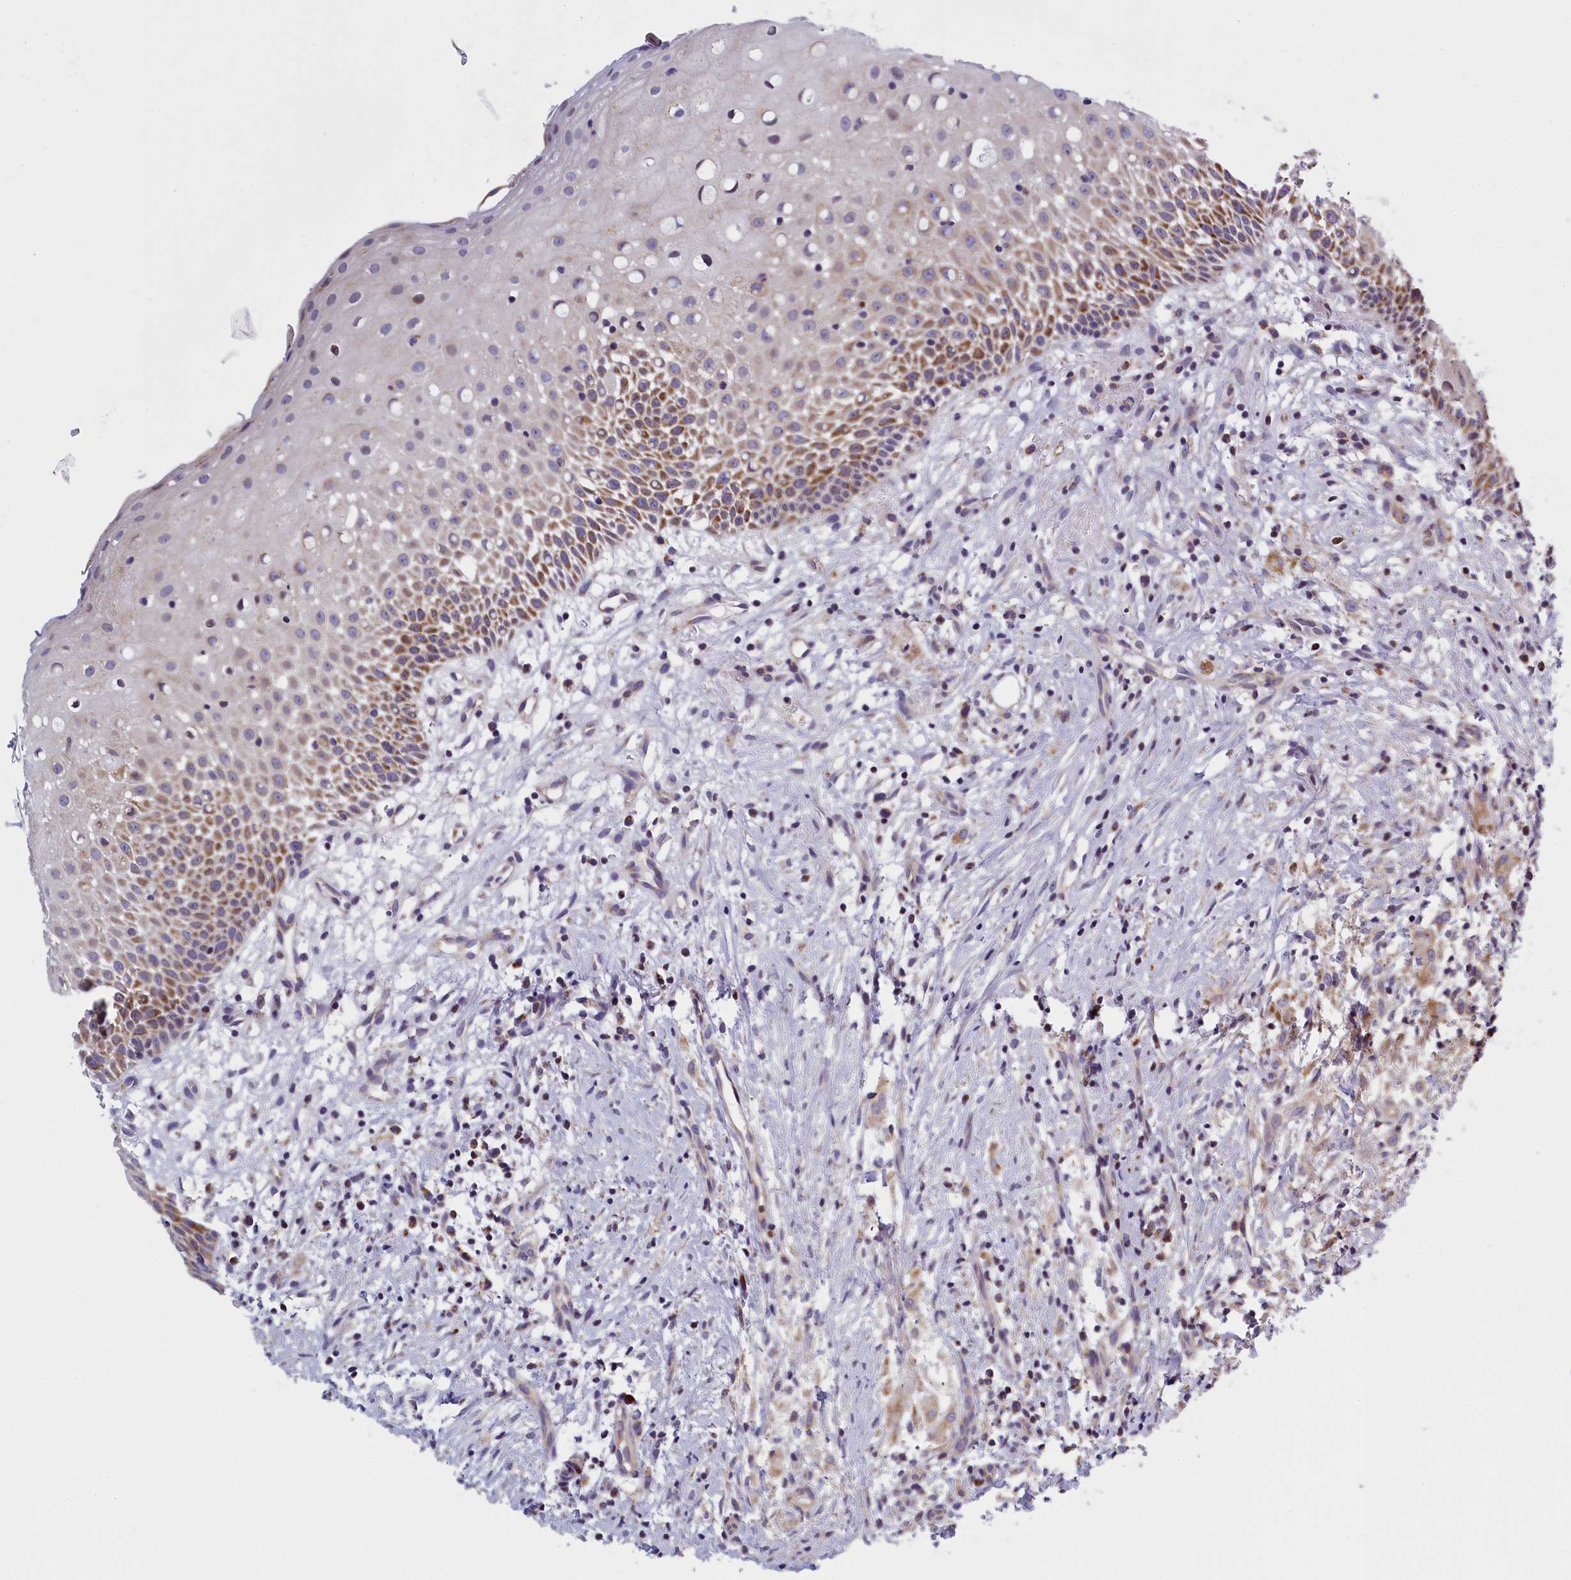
{"staining": {"intensity": "moderate", "quantity": "25%-75%", "location": "cytoplasmic/membranous"}, "tissue": "oral mucosa", "cell_type": "Squamous epithelial cells", "image_type": "normal", "snomed": [{"axis": "morphology", "description": "Normal tissue, NOS"}, {"axis": "topography", "description": "Oral tissue"}], "caption": "Protein staining of unremarkable oral mucosa displays moderate cytoplasmic/membranous staining in about 25%-75% of squamous epithelial cells.", "gene": "IFT122", "patient": {"sex": "female", "age": 69}}